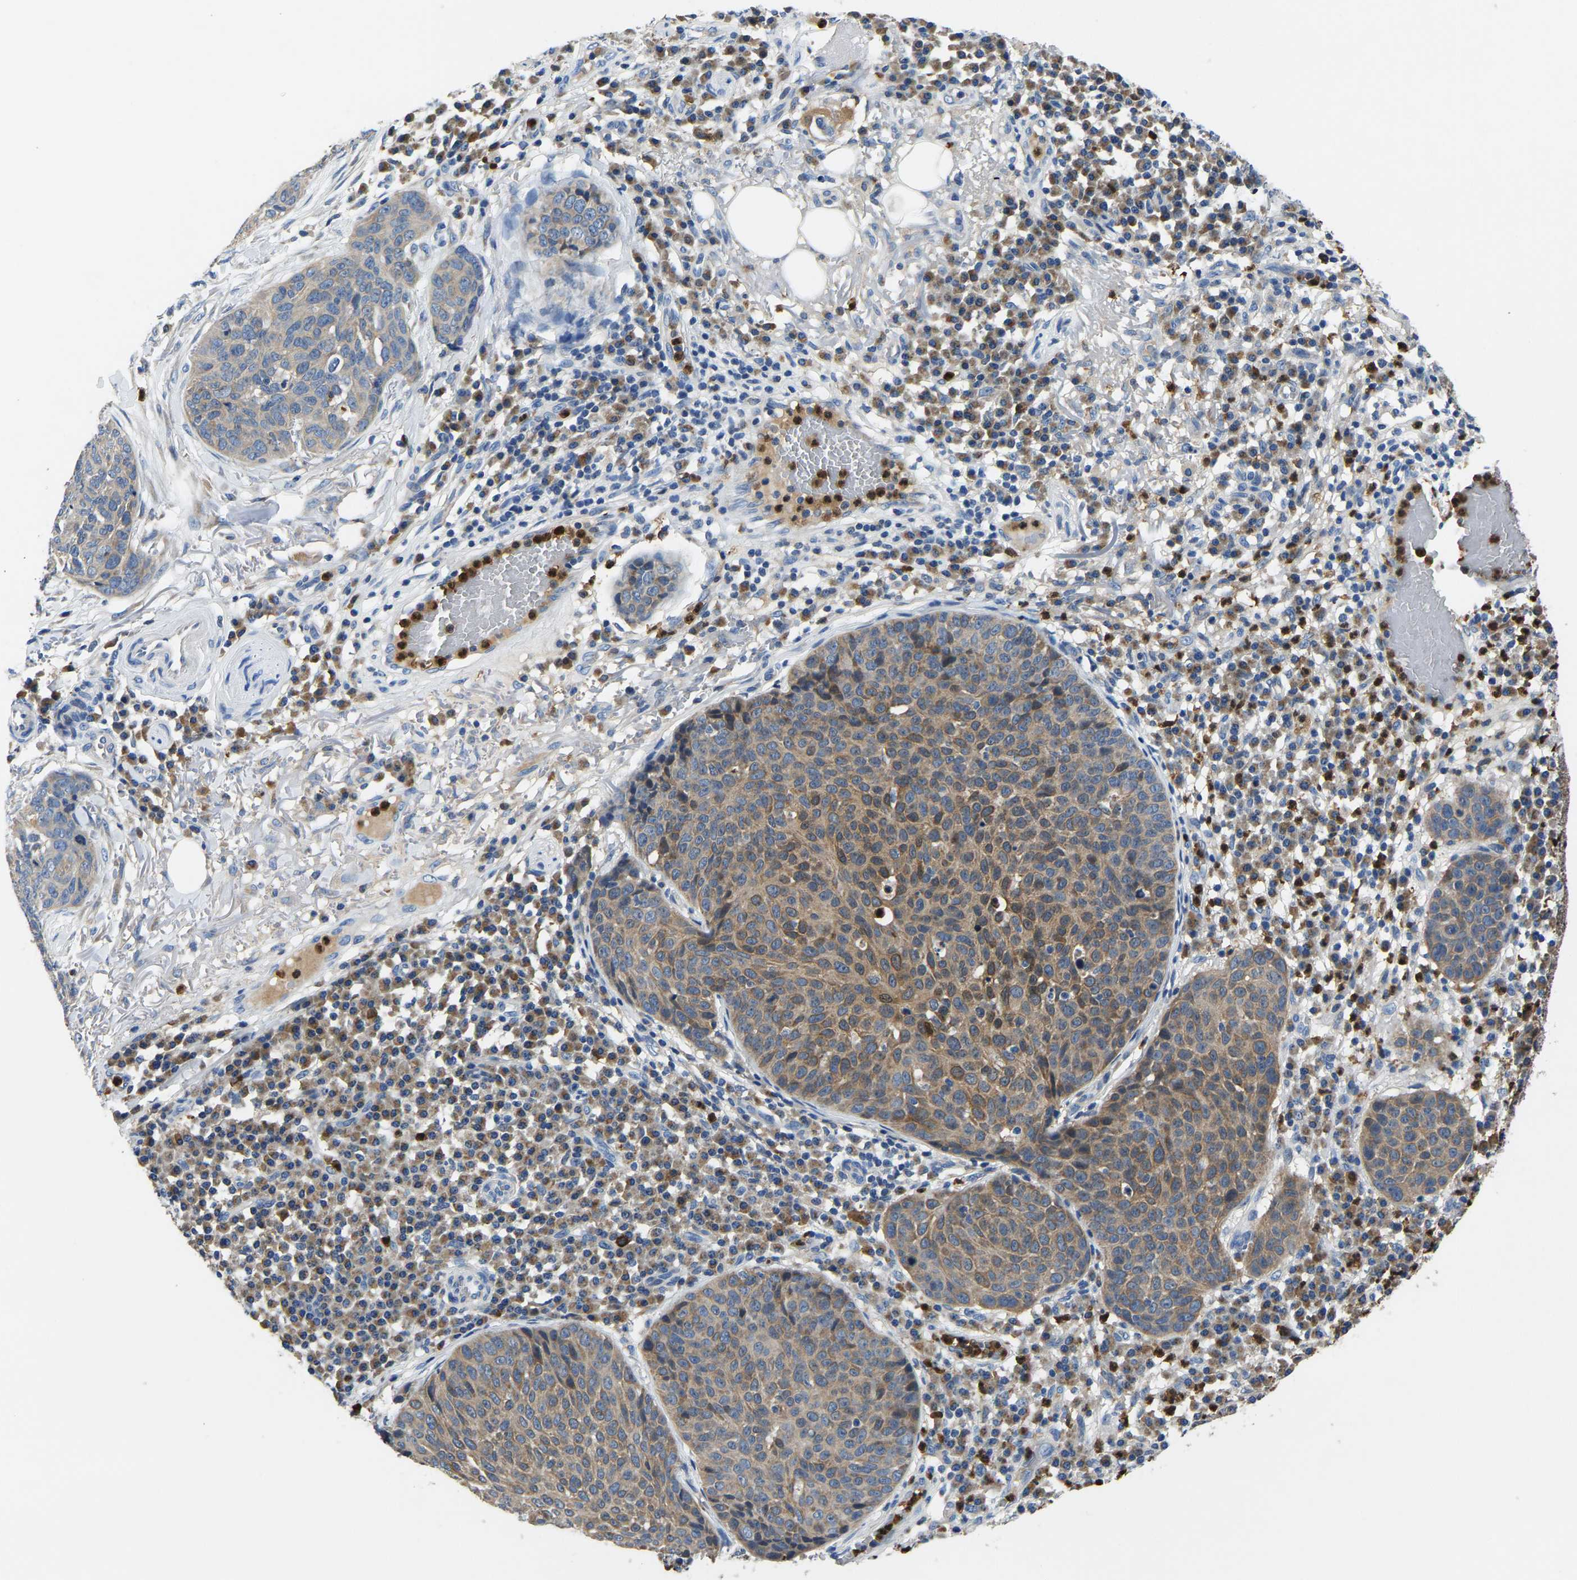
{"staining": {"intensity": "weak", "quantity": "25%-75%", "location": "cytoplasmic/membranous"}, "tissue": "skin cancer", "cell_type": "Tumor cells", "image_type": "cancer", "snomed": [{"axis": "morphology", "description": "Squamous cell carcinoma in situ, NOS"}, {"axis": "morphology", "description": "Squamous cell carcinoma, NOS"}, {"axis": "topography", "description": "Skin"}], "caption": "A high-resolution image shows immunohistochemistry staining of skin squamous cell carcinoma in situ, which demonstrates weak cytoplasmic/membranous expression in about 25%-75% of tumor cells.", "gene": "TOR1B", "patient": {"sex": "male", "age": 93}}